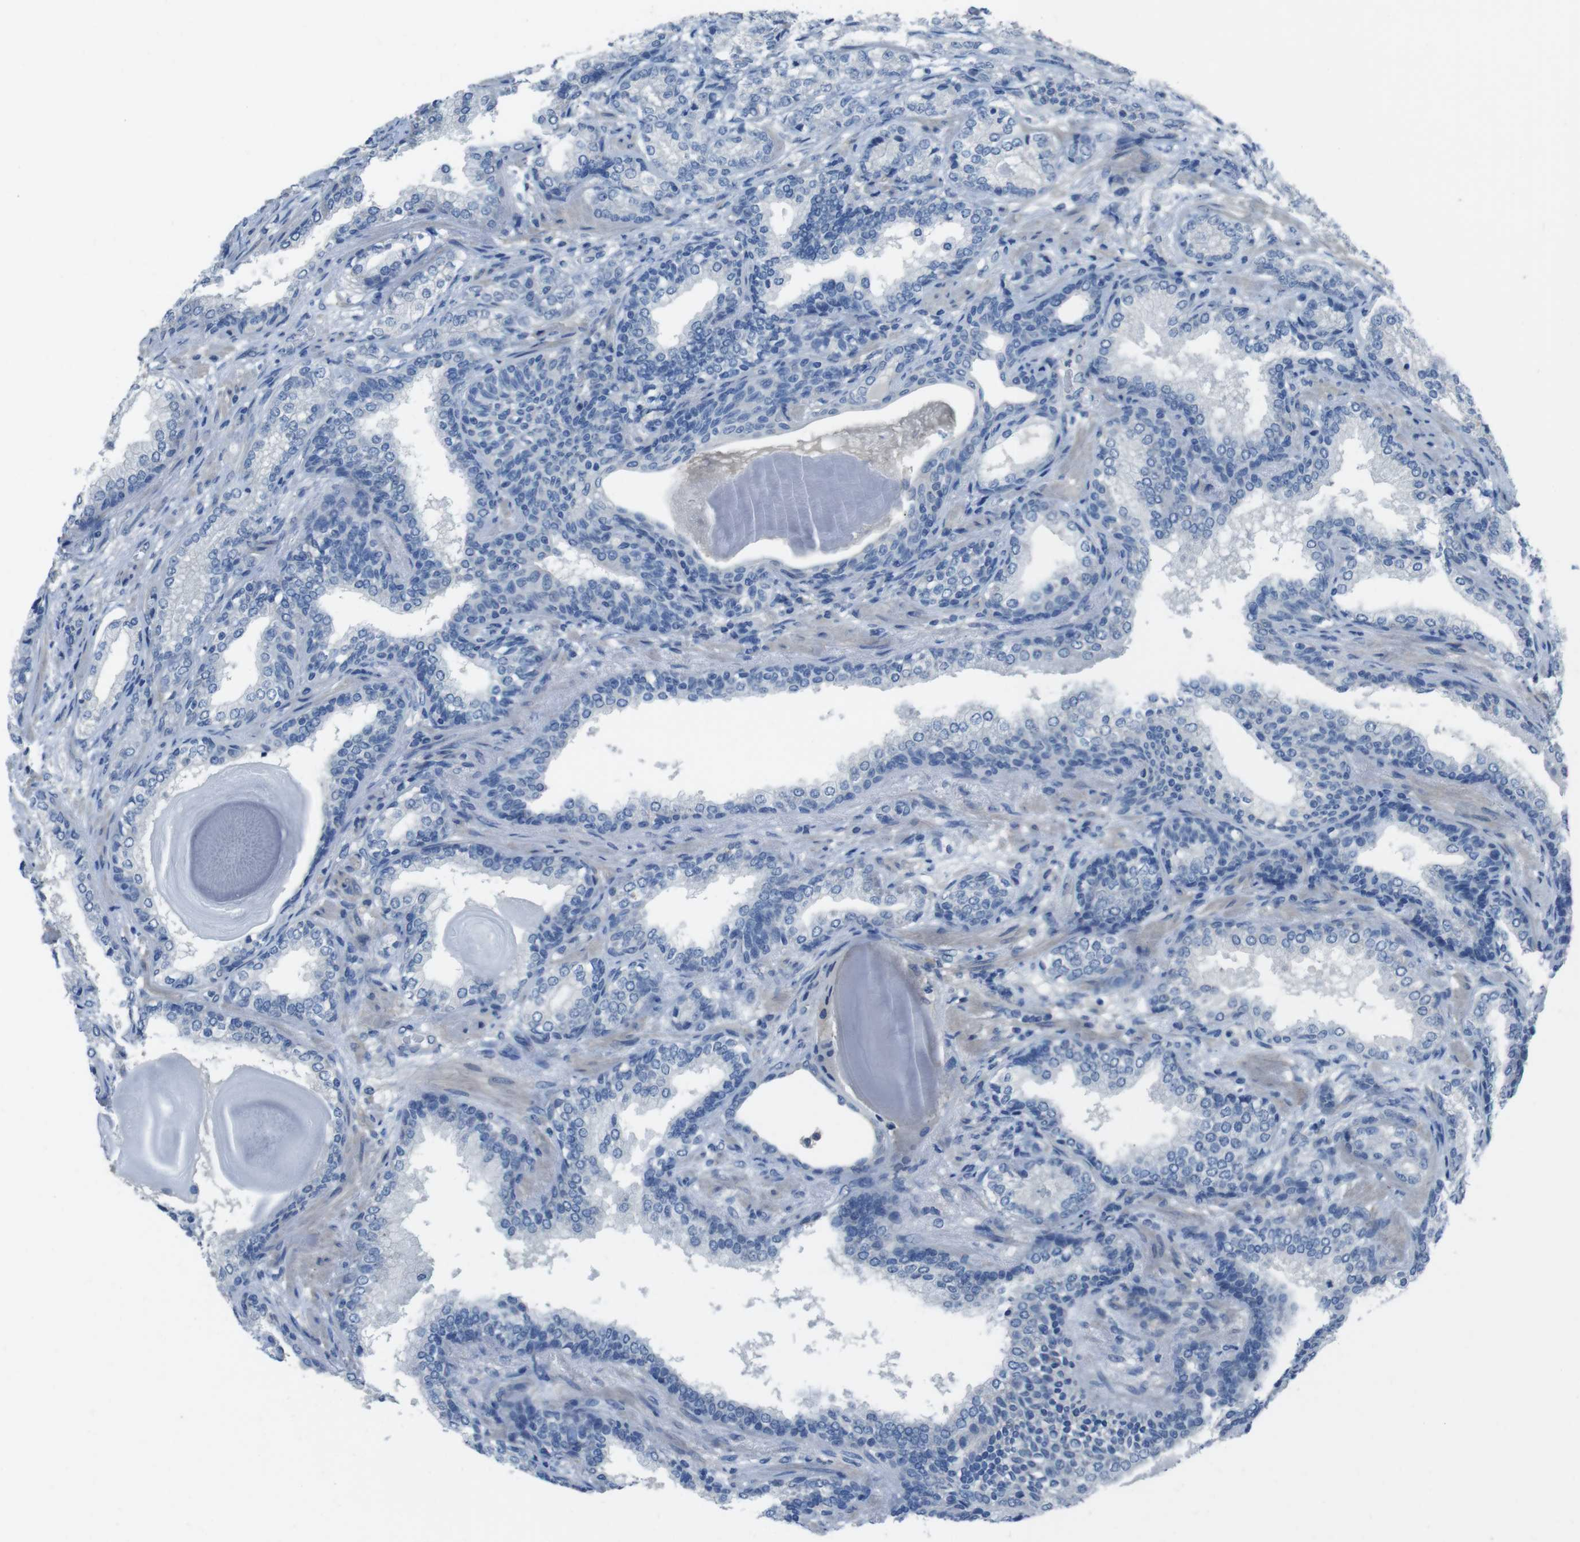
{"staining": {"intensity": "negative", "quantity": "none", "location": "none"}, "tissue": "prostate cancer", "cell_type": "Tumor cells", "image_type": "cancer", "snomed": [{"axis": "morphology", "description": "Adenocarcinoma, High grade"}, {"axis": "topography", "description": "Prostate"}], "caption": "Immunohistochemistry of human adenocarcinoma (high-grade) (prostate) demonstrates no staining in tumor cells.", "gene": "CYP2C8", "patient": {"sex": "male", "age": 61}}